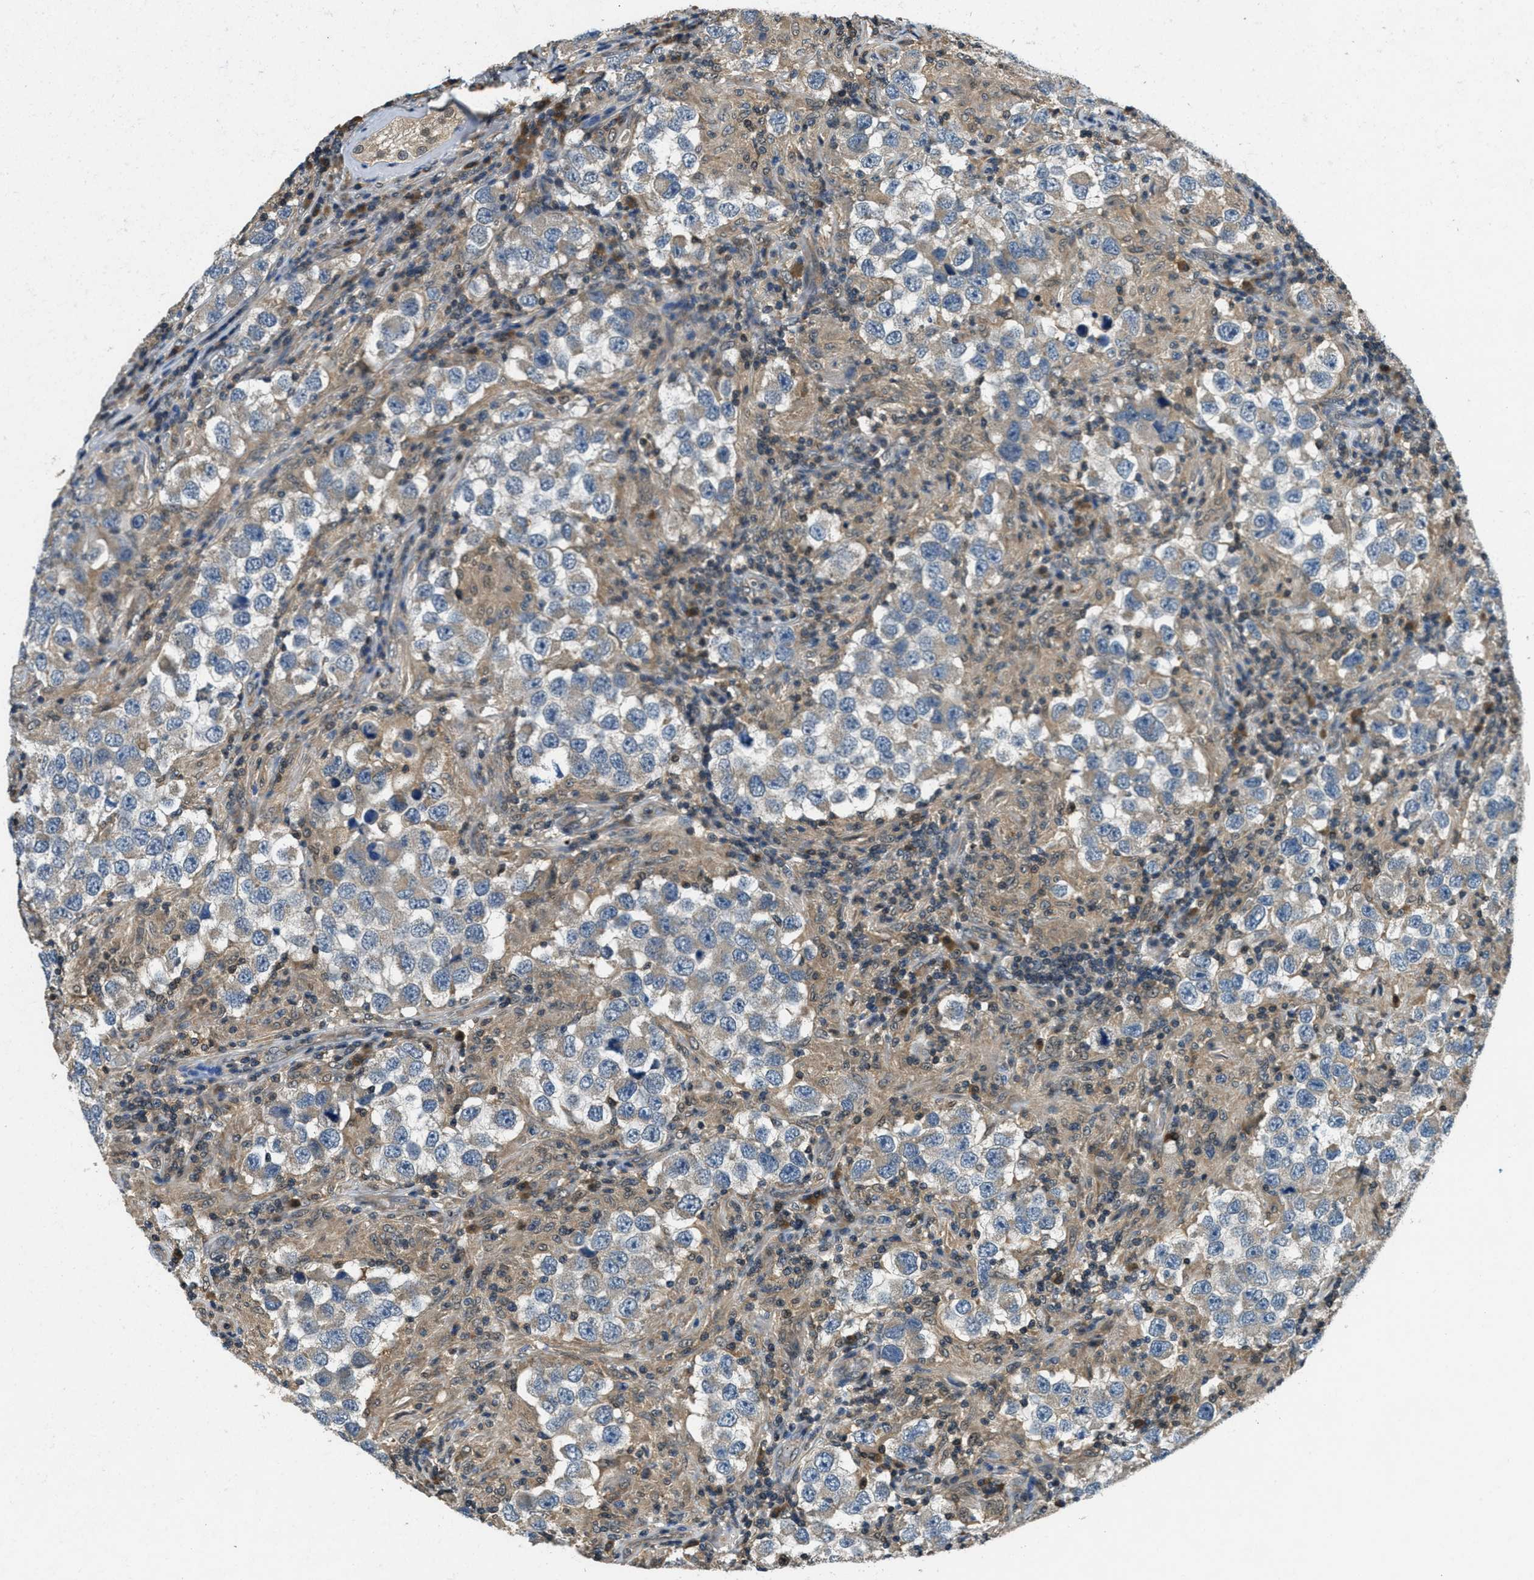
{"staining": {"intensity": "weak", "quantity": "<25%", "location": "cytoplasmic/membranous"}, "tissue": "testis cancer", "cell_type": "Tumor cells", "image_type": "cancer", "snomed": [{"axis": "morphology", "description": "Carcinoma, Embryonal, NOS"}, {"axis": "topography", "description": "Testis"}], "caption": "Testis cancer (embryonal carcinoma) was stained to show a protein in brown. There is no significant positivity in tumor cells.", "gene": "DUSP6", "patient": {"sex": "male", "age": 21}}